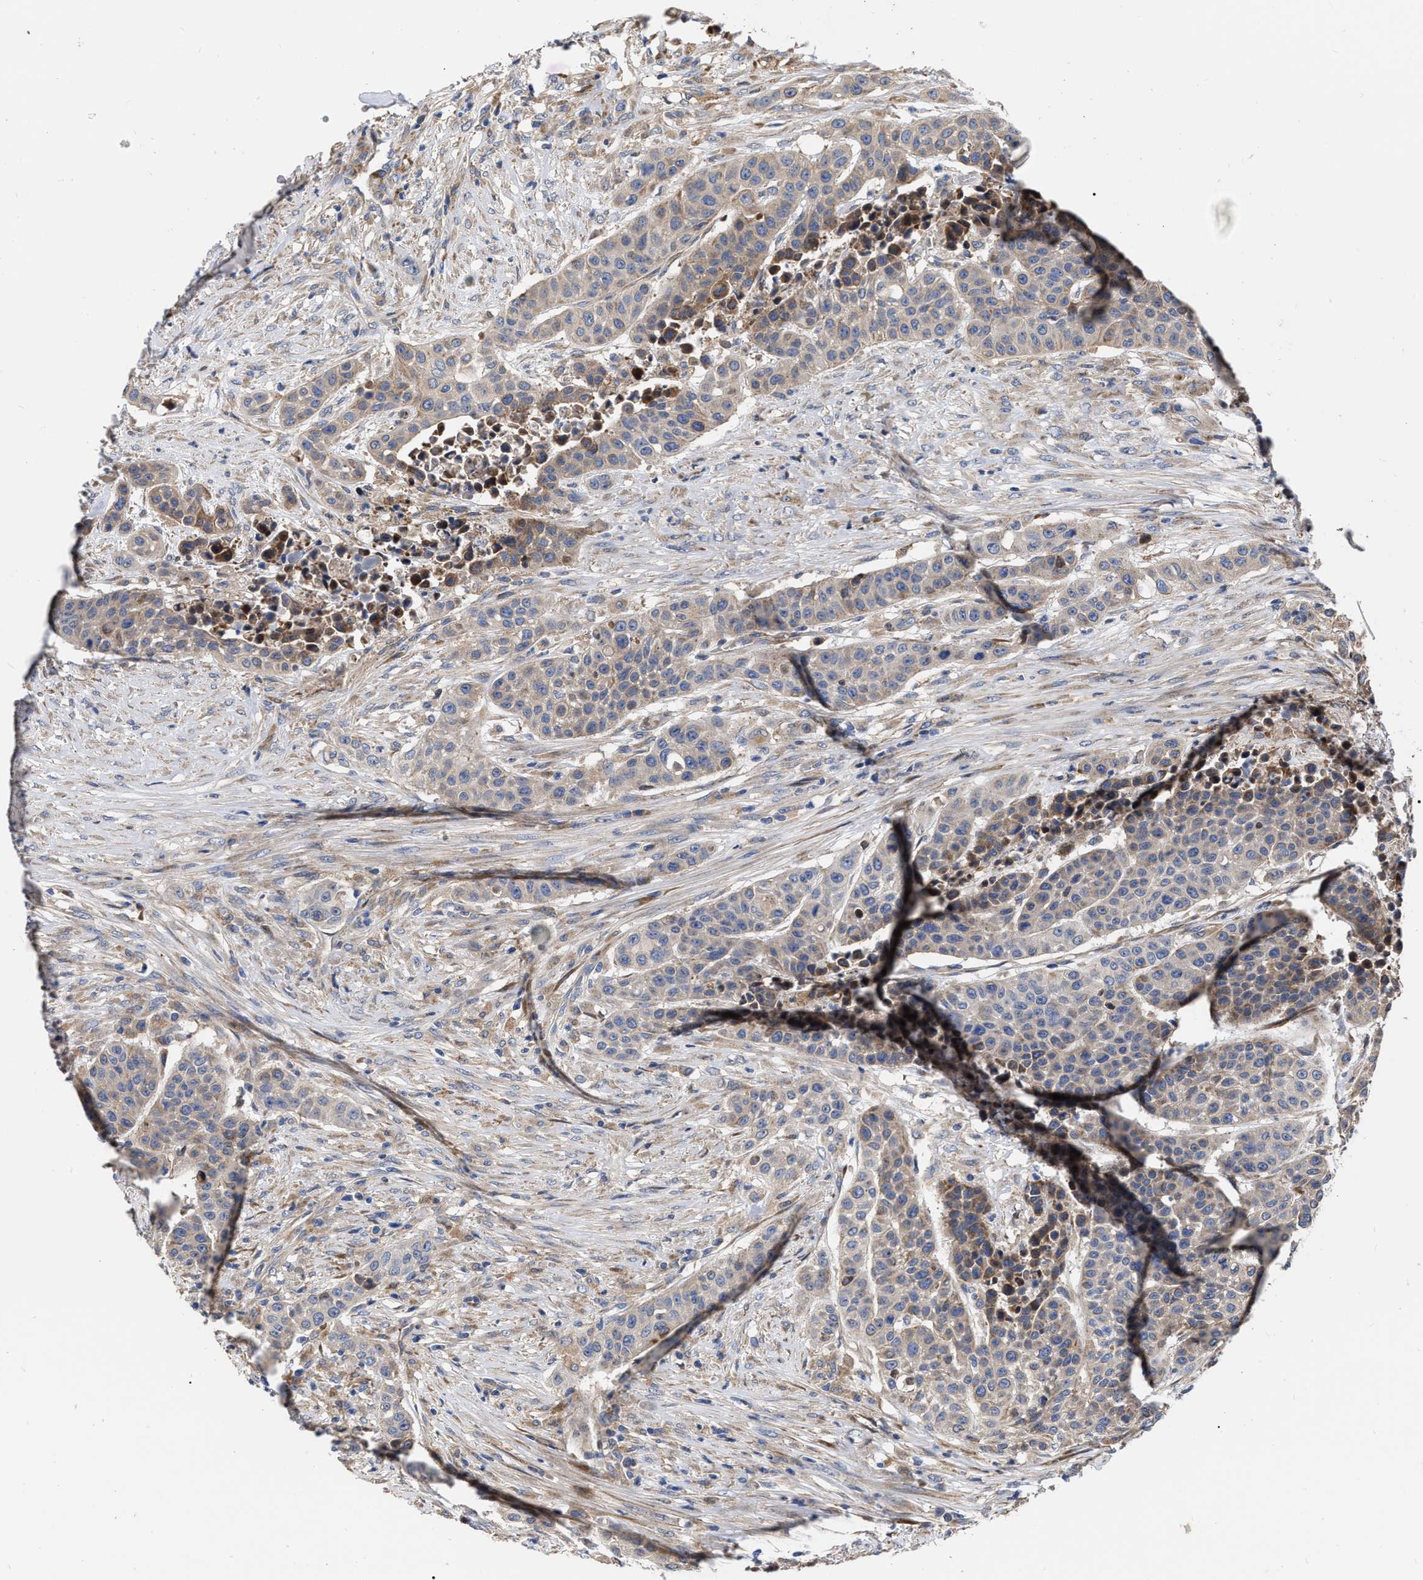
{"staining": {"intensity": "weak", "quantity": "<25%", "location": "cytoplasmic/membranous"}, "tissue": "urothelial cancer", "cell_type": "Tumor cells", "image_type": "cancer", "snomed": [{"axis": "morphology", "description": "Urothelial carcinoma, High grade"}, {"axis": "topography", "description": "Urinary bladder"}], "caption": "DAB (3,3'-diaminobenzidine) immunohistochemical staining of urothelial cancer reveals no significant staining in tumor cells.", "gene": "MLST8", "patient": {"sex": "male", "age": 74}}